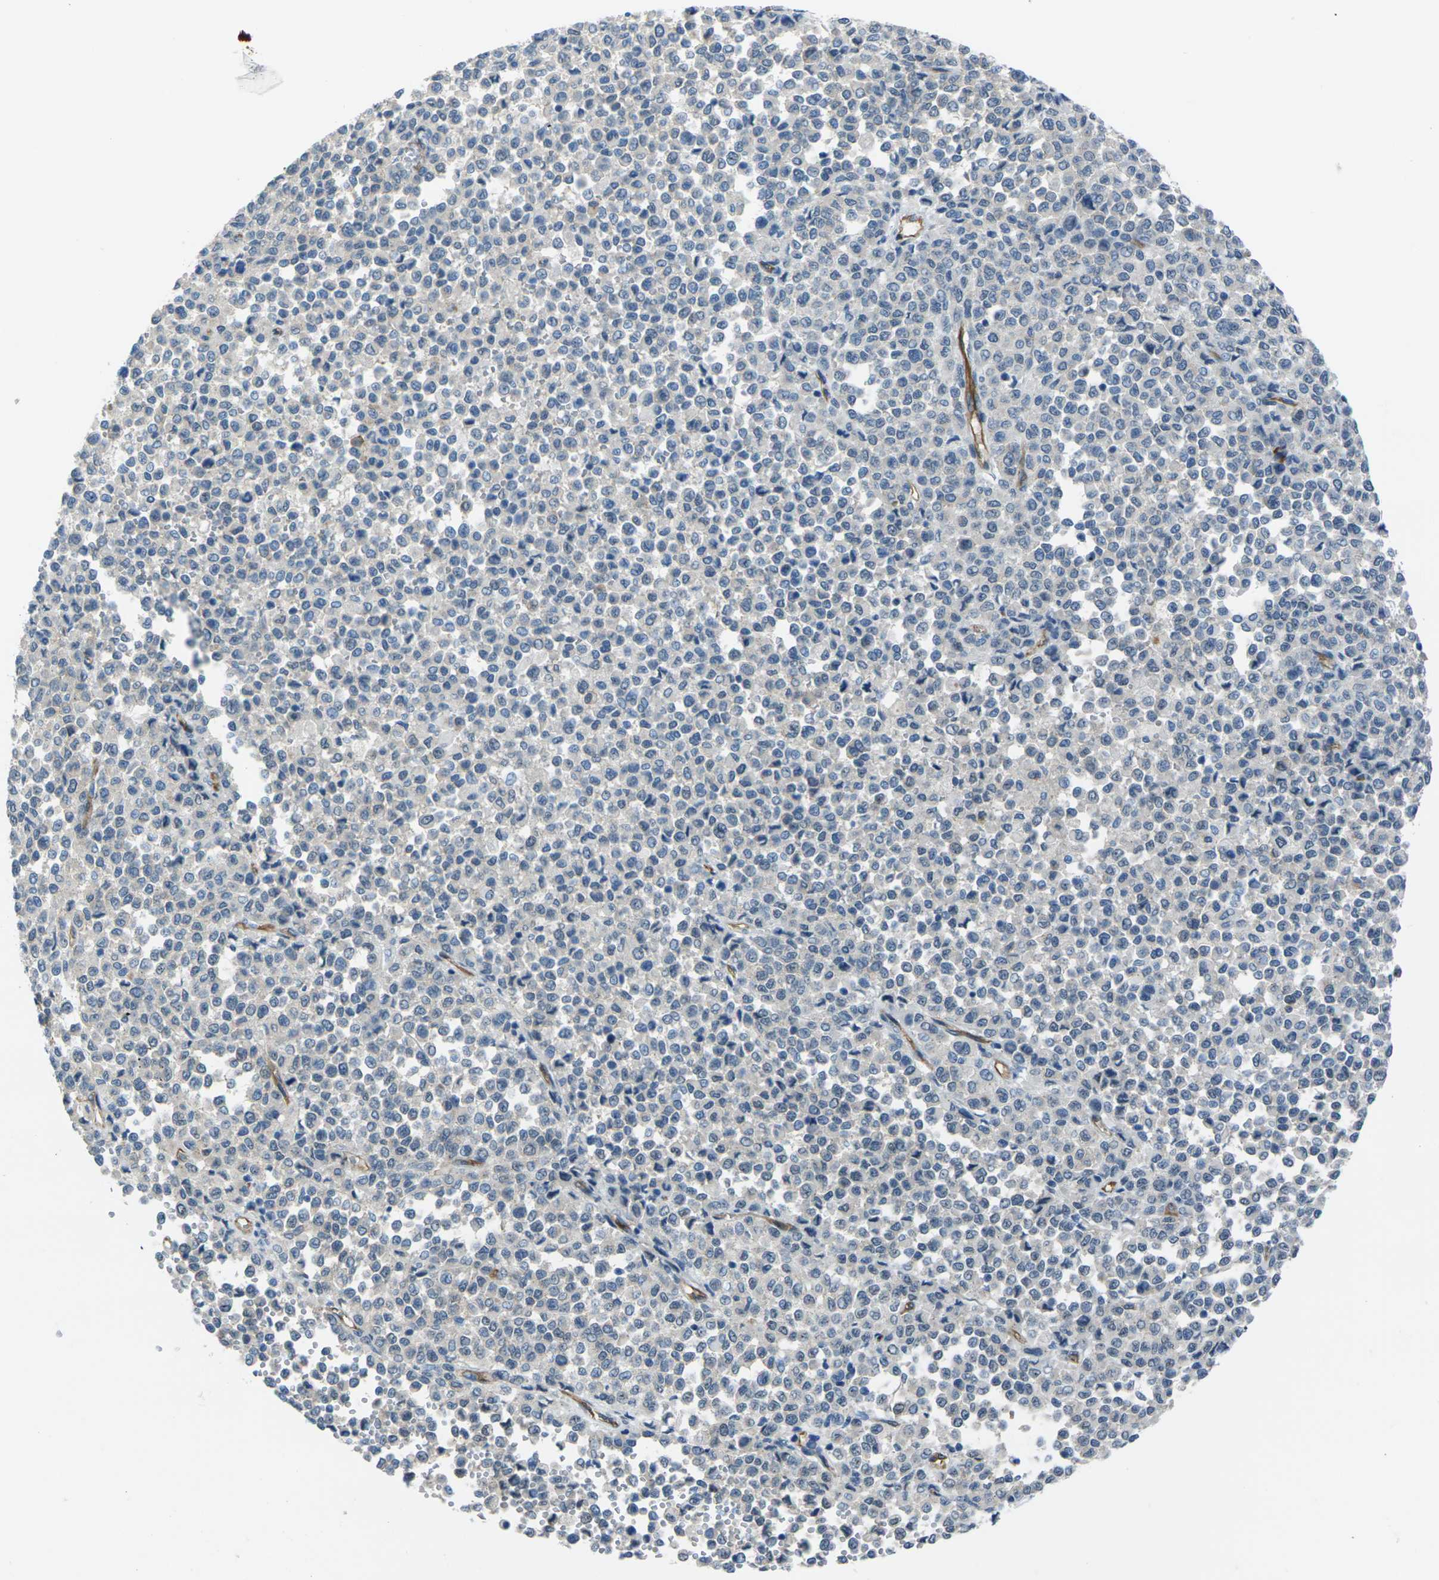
{"staining": {"intensity": "negative", "quantity": "none", "location": "none"}, "tissue": "melanoma", "cell_type": "Tumor cells", "image_type": "cancer", "snomed": [{"axis": "morphology", "description": "Malignant melanoma, Metastatic site"}, {"axis": "topography", "description": "Pancreas"}], "caption": "There is no significant positivity in tumor cells of melanoma. The staining was performed using DAB (3,3'-diaminobenzidine) to visualize the protein expression in brown, while the nuclei were stained in blue with hematoxylin (Magnification: 20x).", "gene": "HSPA12B", "patient": {"sex": "female", "age": 30}}